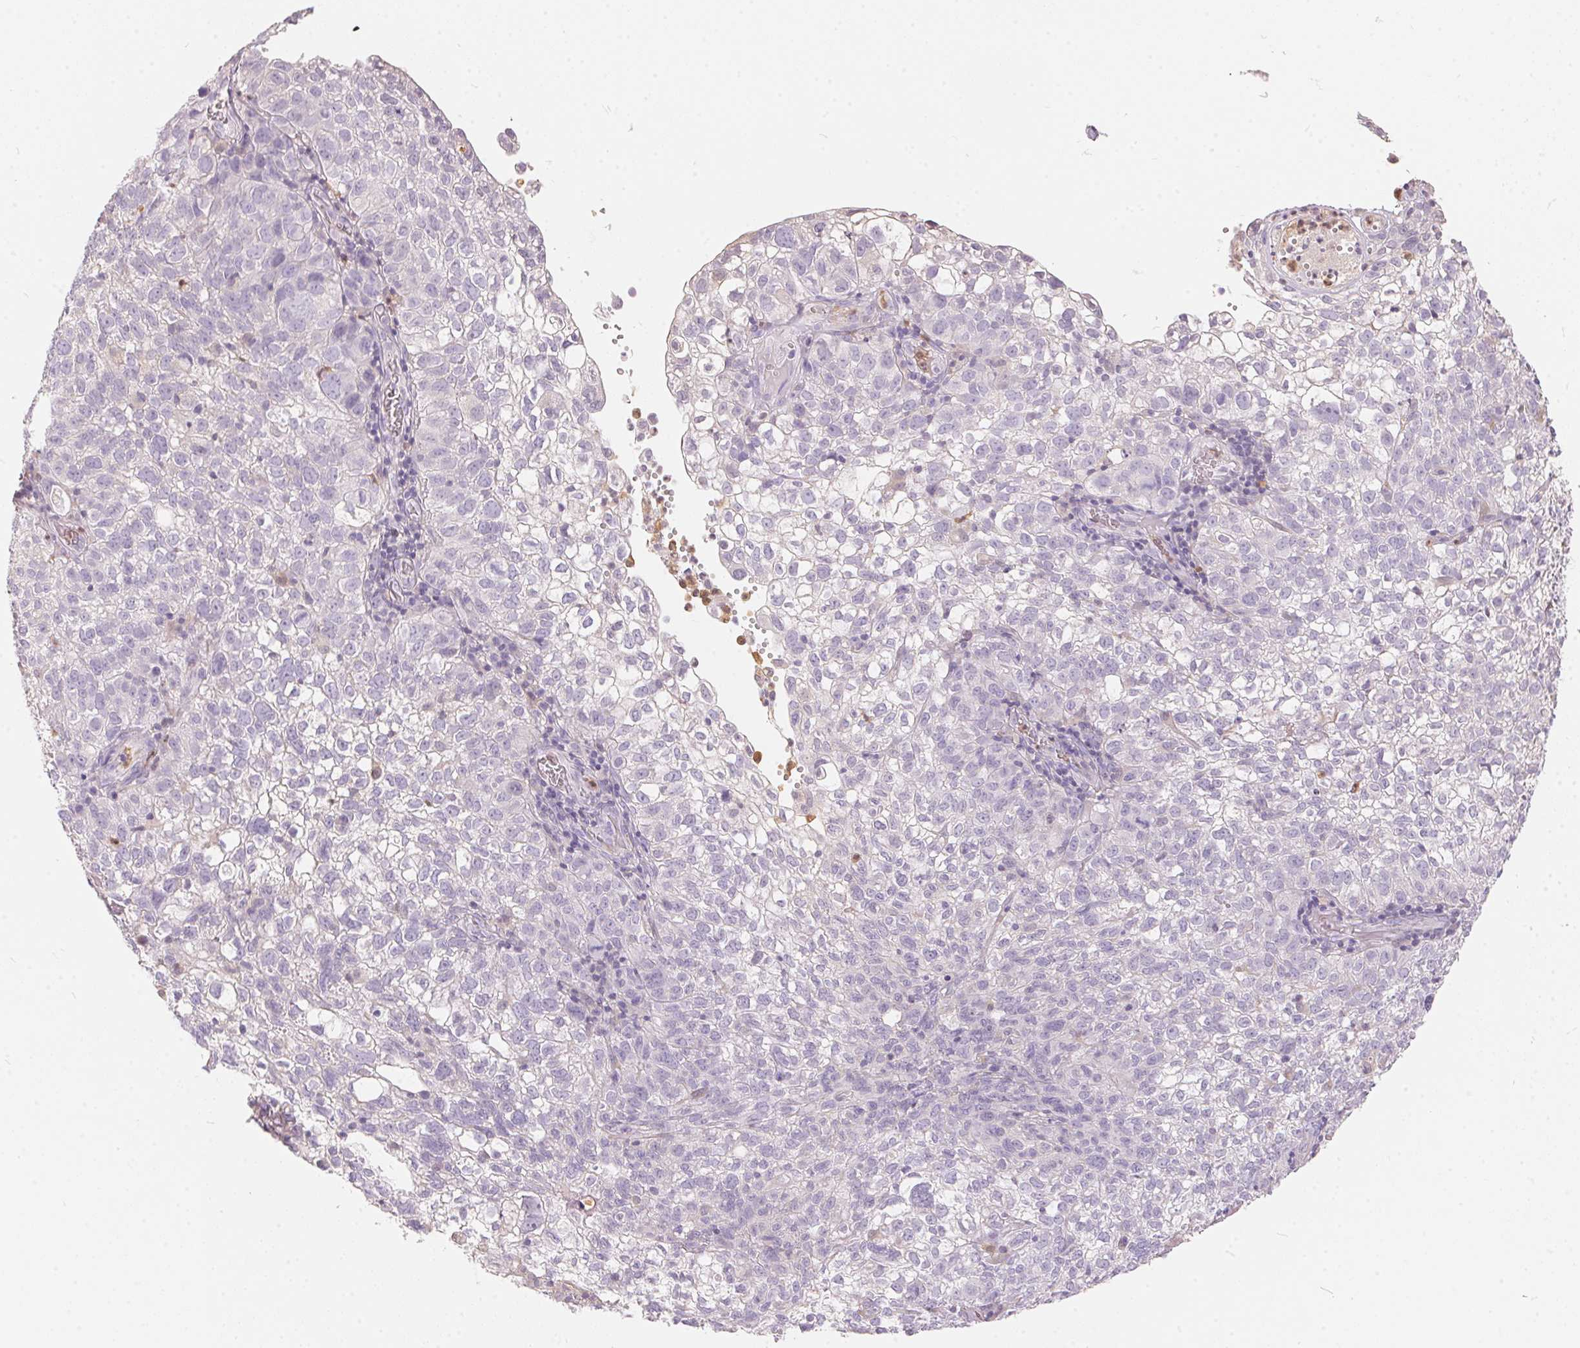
{"staining": {"intensity": "negative", "quantity": "none", "location": "none"}, "tissue": "cervical cancer", "cell_type": "Tumor cells", "image_type": "cancer", "snomed": [{"axis": "morphology", "description": "Squamous cell carcinoma, NOS"}, {"axis": "topography", "description": "Cervix"}], "caption": "Cervical cancer stained for a protein using immunohistochemistry reveals no positivity tumor cells.", "gene": "SERPINB1", "patient": {"sex": "female", "age": 55}}